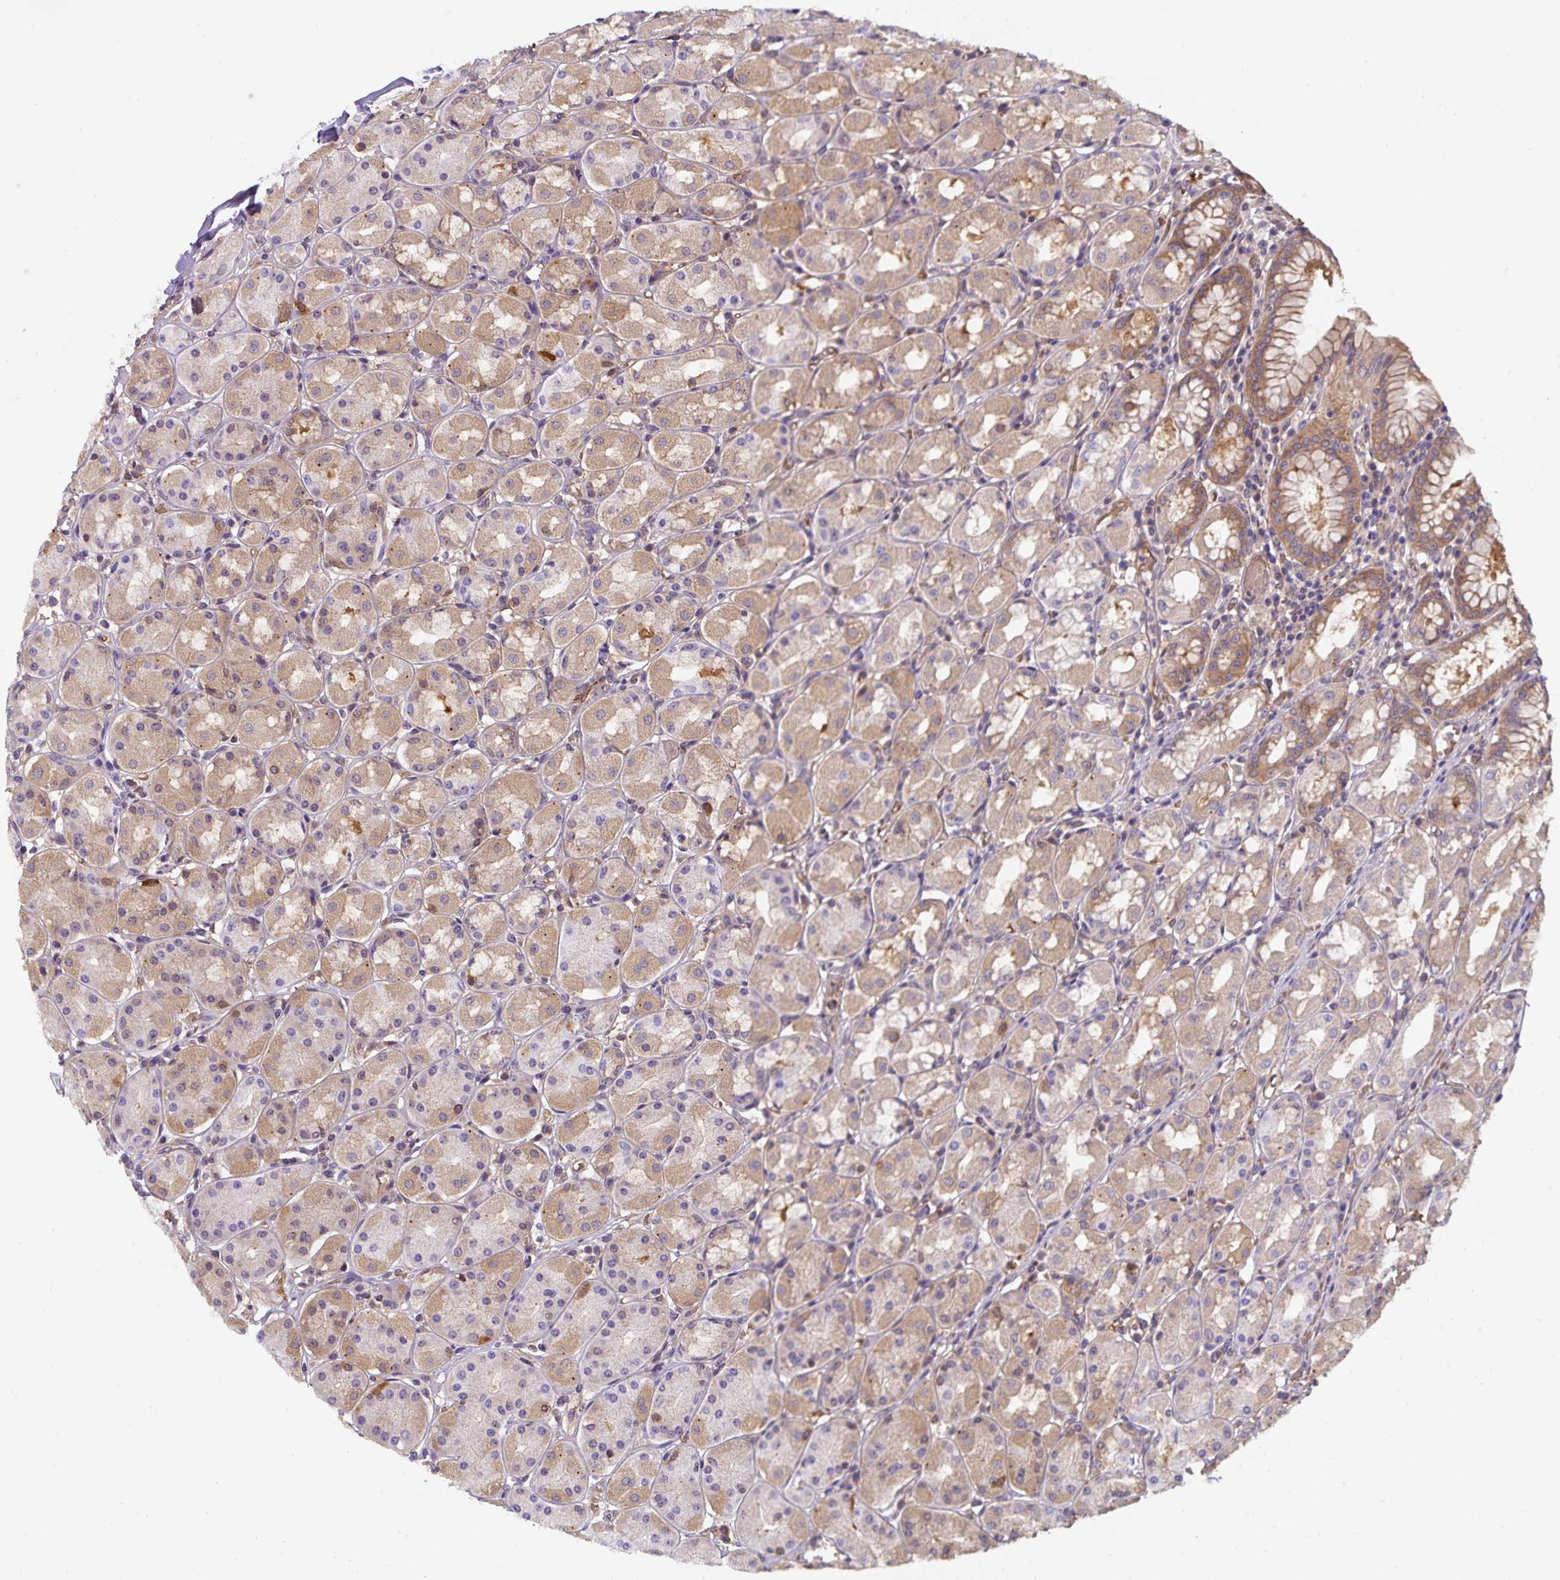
{"staining": {"intensity": "weak", "quantity": ">75%", "location": "cytoplasmic/membranous"}, "tissue": "stomach", "cell_type": "Glandular cells", "image_type": "normal", "snomed": [{"axis": "morphology", "description": "Normal tissue, NOS"}, {"axis": "topography", "description": "Stomach"}, {"axis": "topography", "description": "Stomach, lower"}], "caption": "Glandular cells exhibit weak cytoplasmic/membranous expression in about >75% of cells in normal stomach. (IHC, brightfield microscopy, high magnification).", "gene": "ST13", "patient": {"sex": "female", "age": 56}}